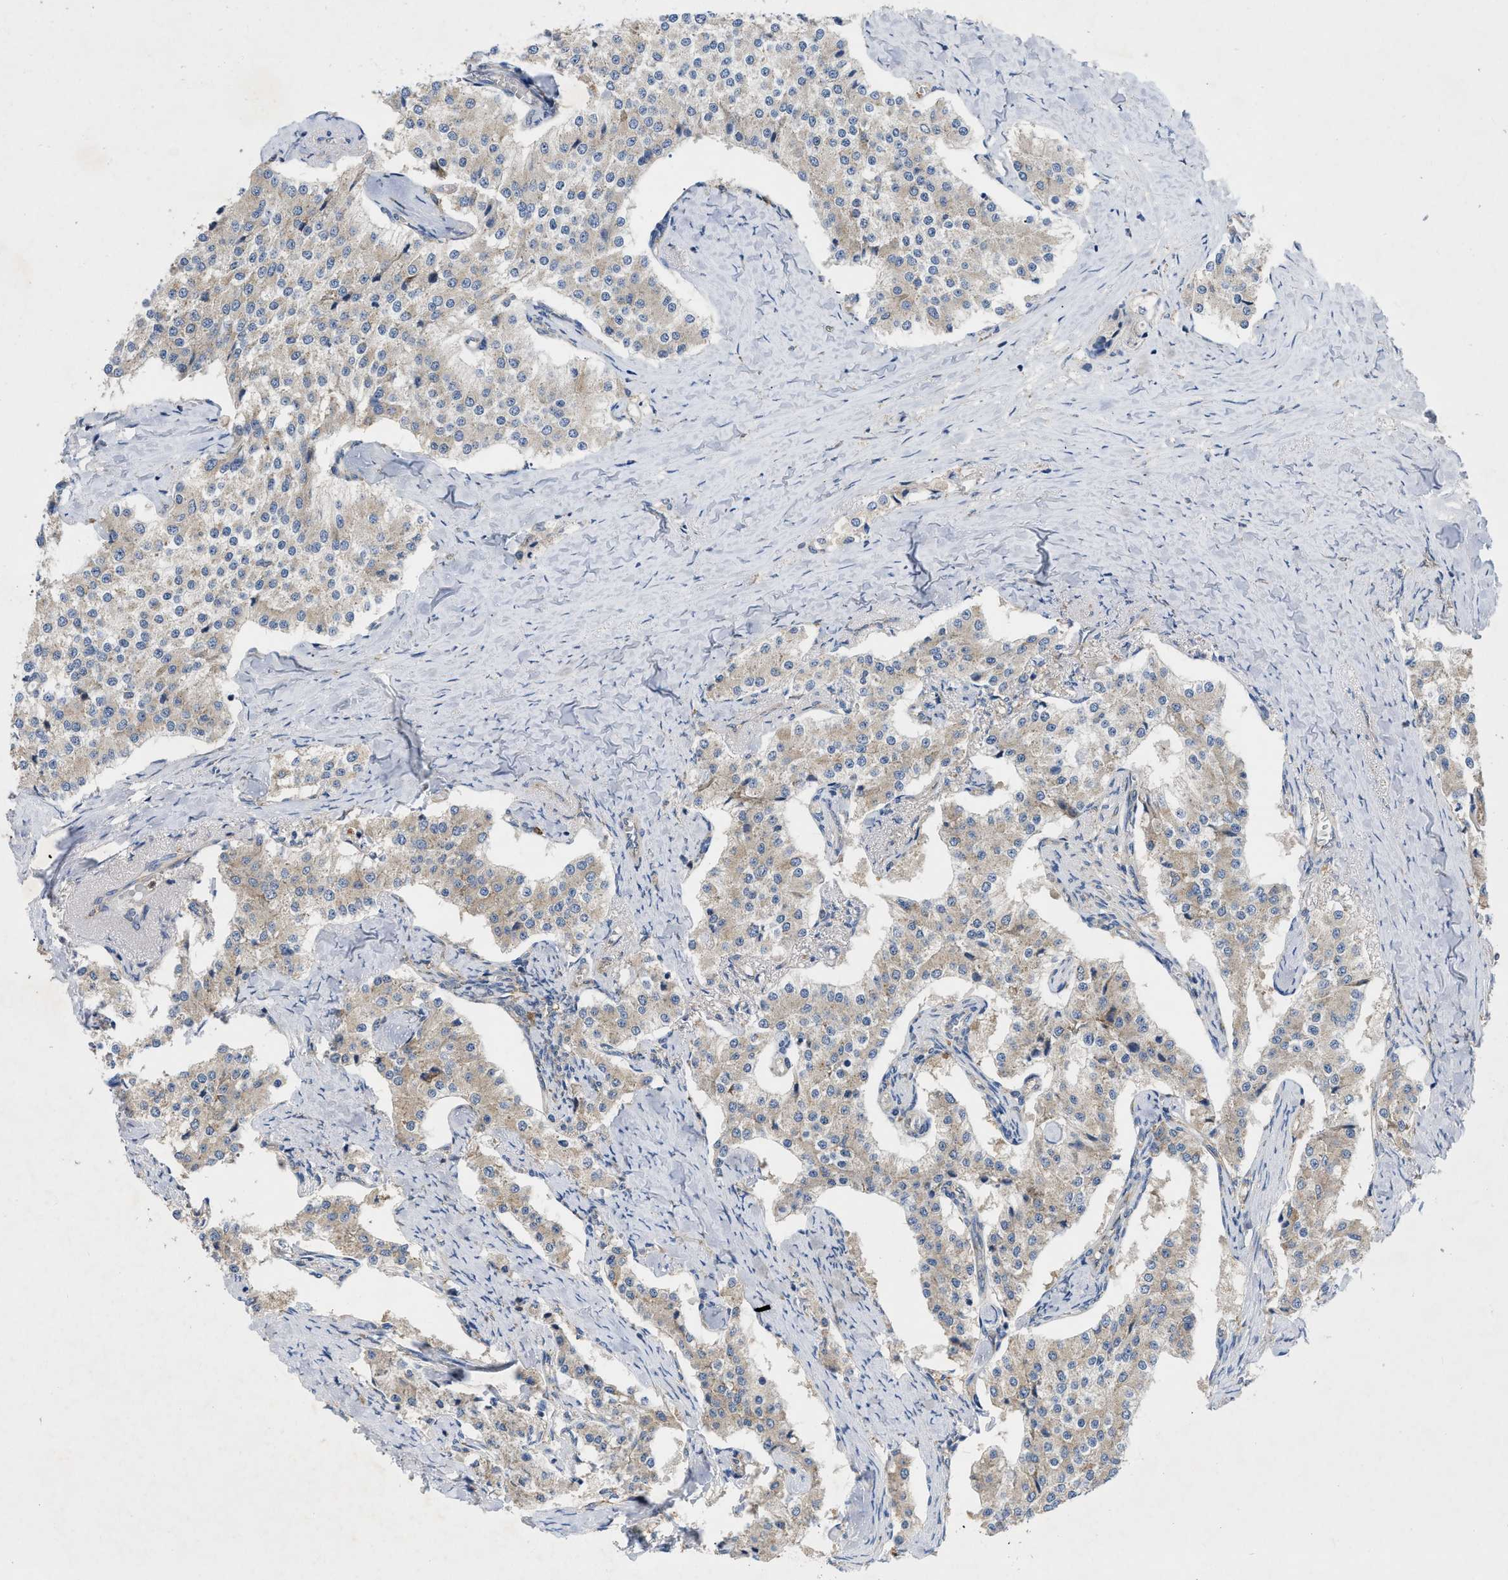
{"staining": {"intensity": "weak", "quantity": ">75%", "location": "cytoplasmic/membranous"}, "tissue": "carcinoid", "cell_type": "Tumor cells", "image_type": "cancer", "snomed": [{"axis": "morphology", "description": "Carcinoid, malignant, NOS"}, {"axis": "topography", "description": "Colon"}], "caption": "Immunohistochemical staining of human carcinoid (malignant) demonstrates low levels of weak cytoplasmic/membranous protein positivity in about >75% of tumor cells. Using DAB (brown) and hematoxylin (blue) stains, captured at high magnification using brightfield microscopy.", "gene": "TMEM131", "patient": {"sex": "female", "age": 52}}